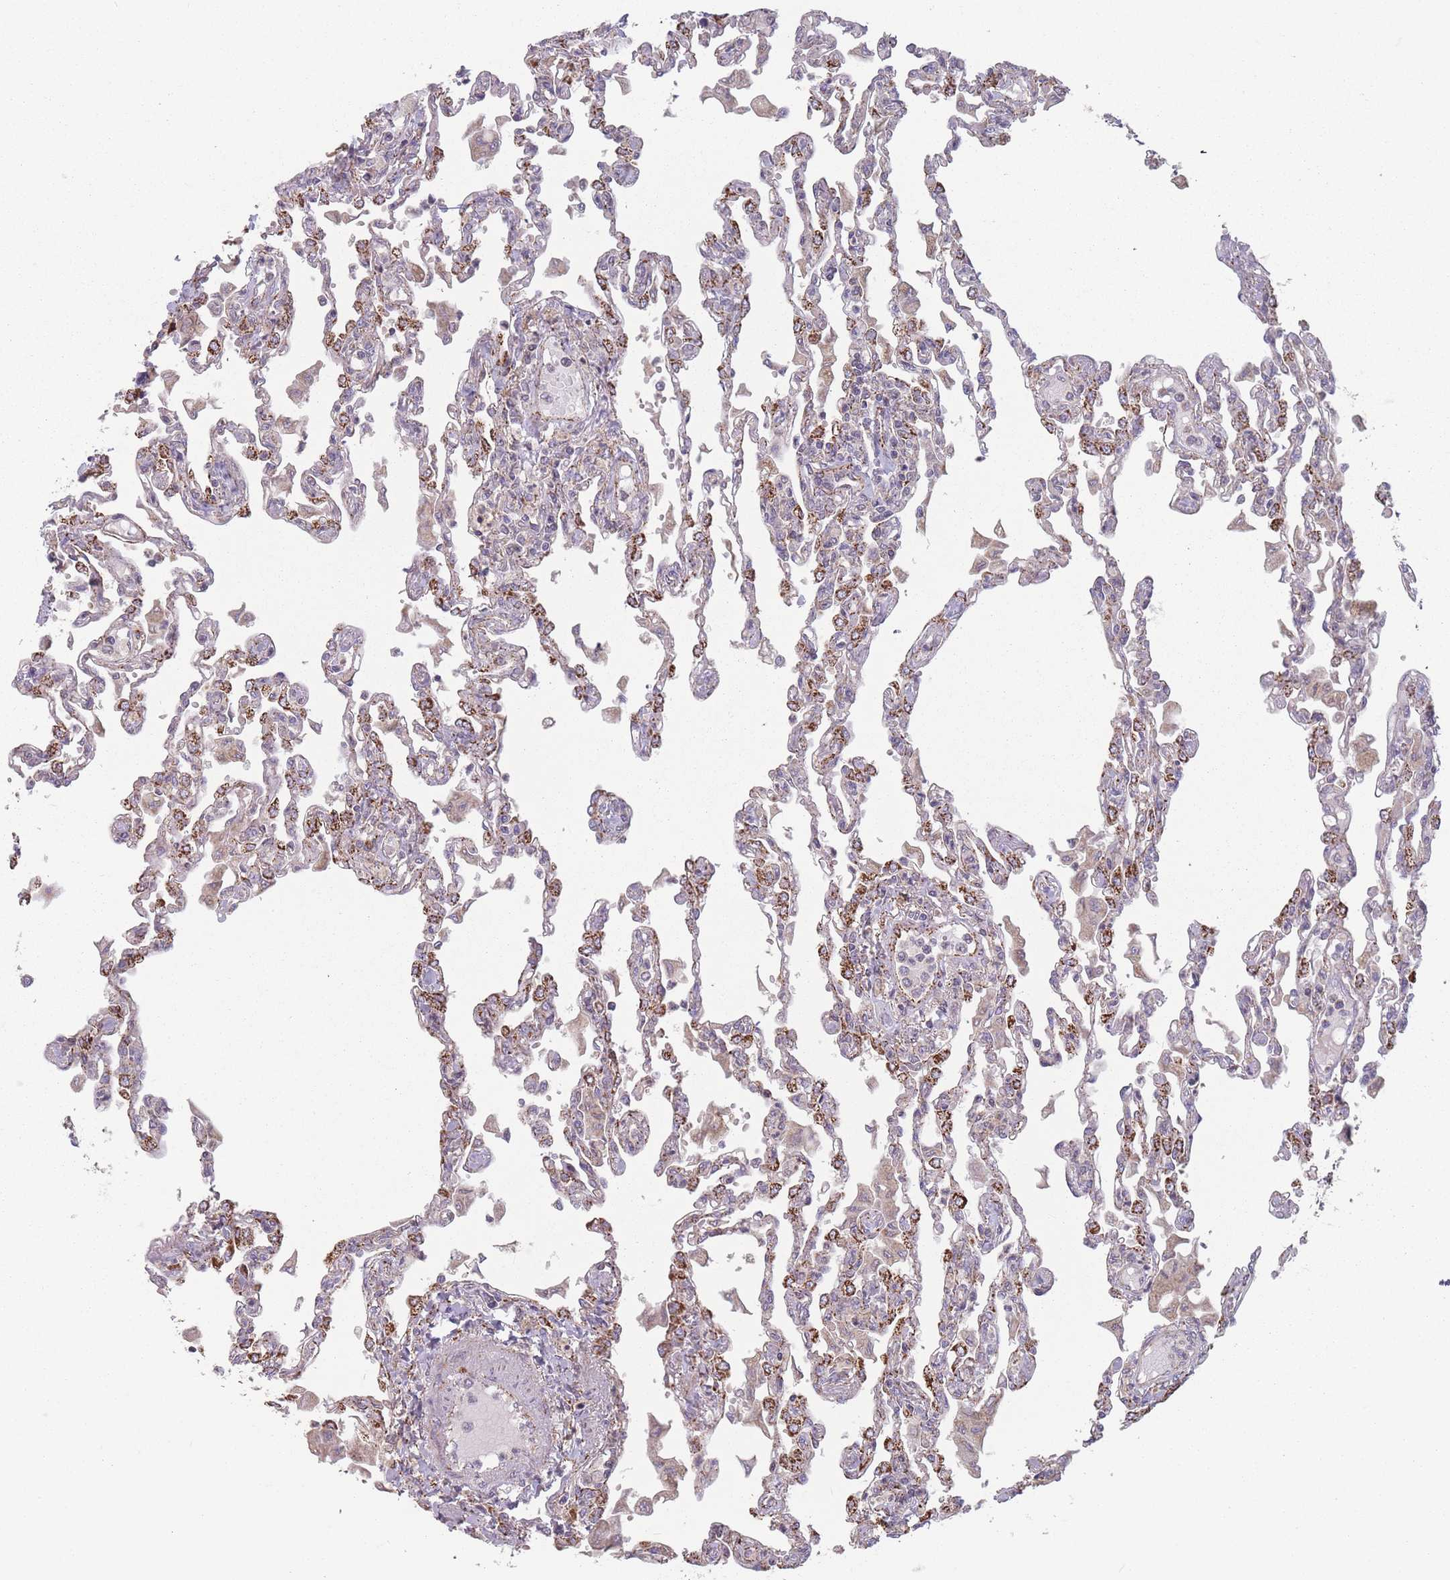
{"staining": {"intensity": "strong", "quantity": "<25%", "location": "cytoplasmic/membranous"}, "tissue": "lung", "cell_type": "Alveolar cells", "image_type": "normal", "snomed": [{"axis": "morphology", "description": "Normal tissue, NOS"}, {"axis": "topography", "description": "Bronchus"}, {"axis": "topography", "description": "Lung"}], "caption": "Protein expression analysis of unremarkable lung reveals strong cytoplasmic/membranous expression in about <25% of alveolar cells. (IHC, brightfield microscopy, high magnification).", "gene": "OR10Q1", "patient": {"sex": "female", "age": 49}}